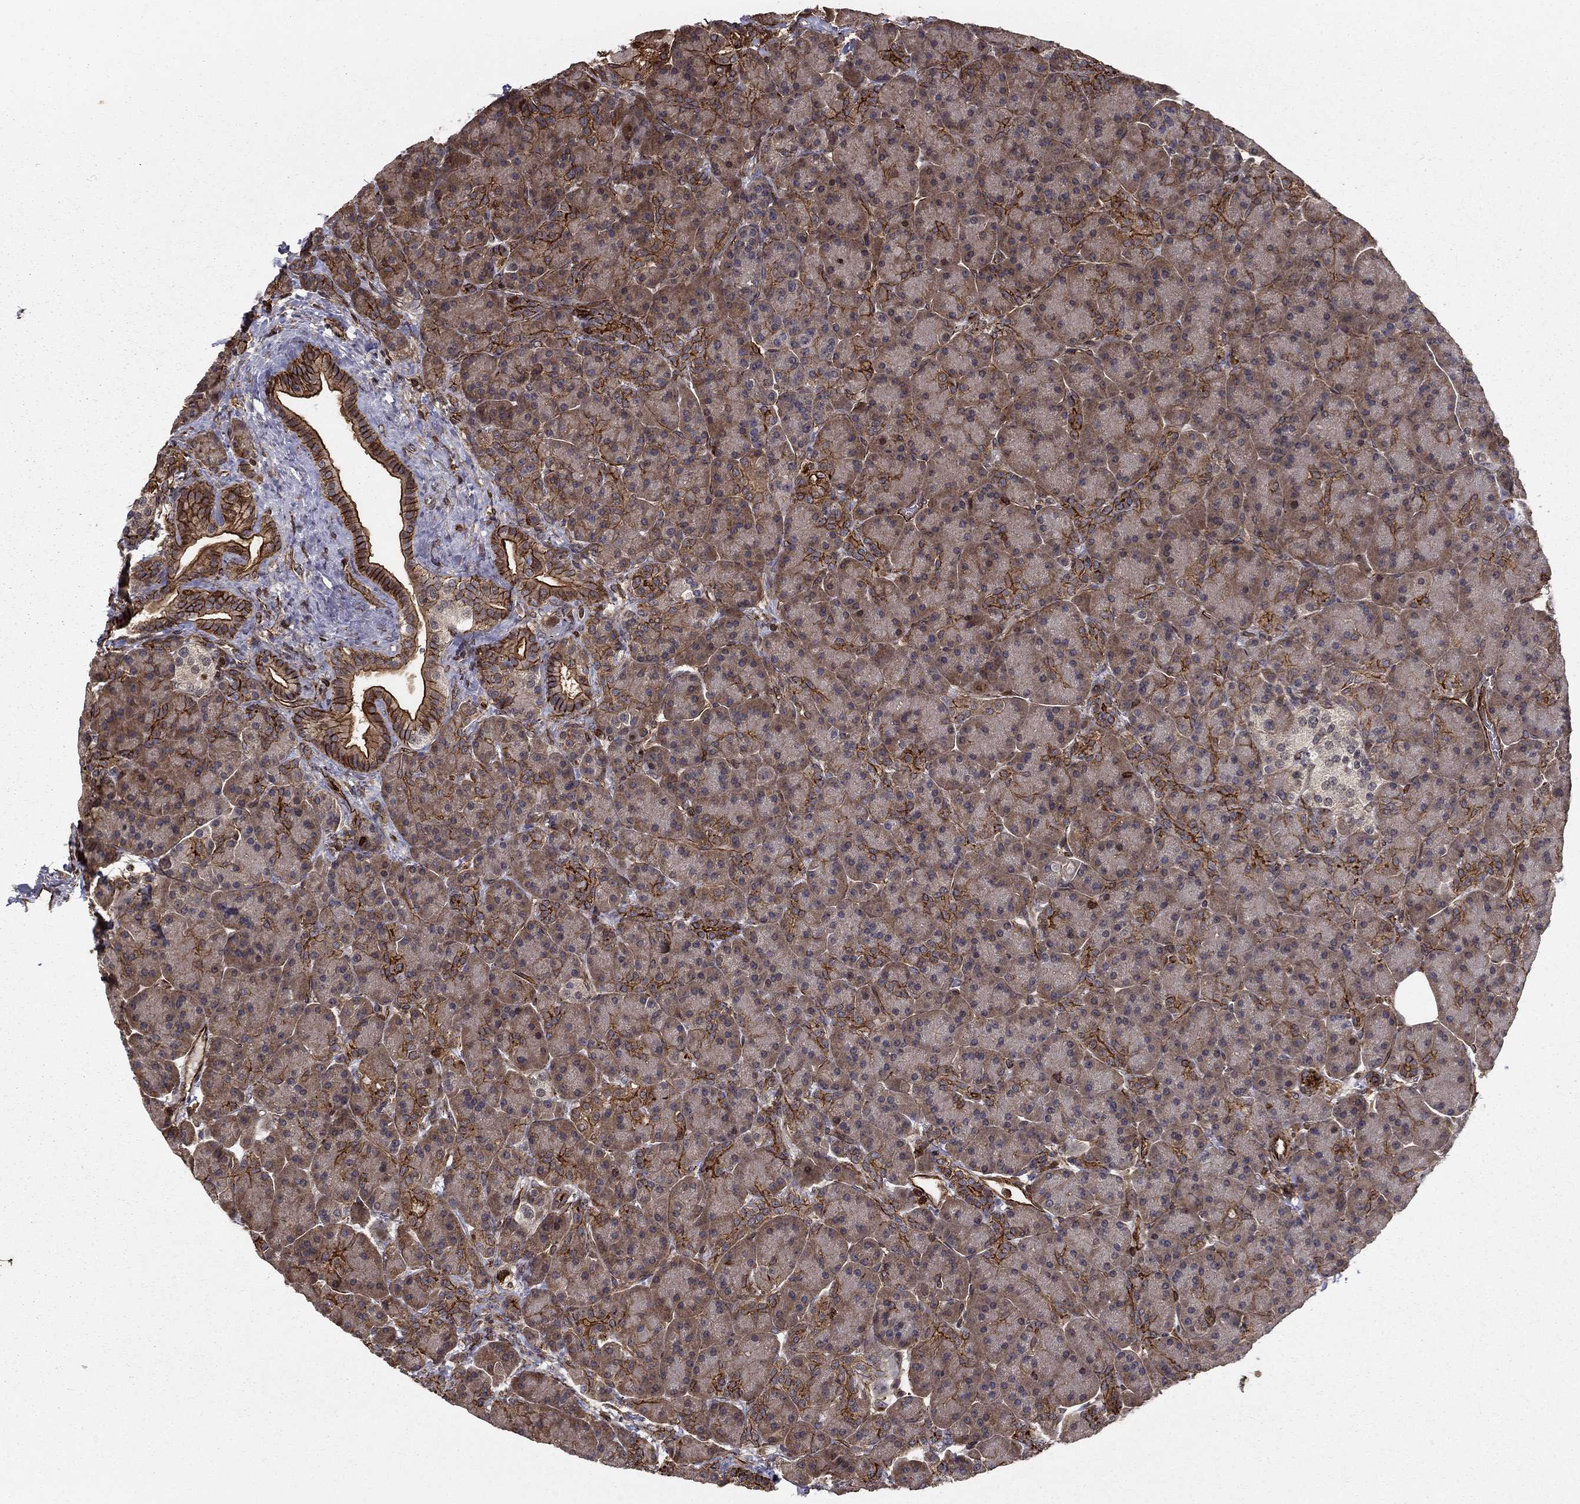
{"staining": {"intensity": "strong", "quantity": "25%-75%", "location": "cytoplasmic/membranous"}, "tissue": "pancreas", "cell_type": "Exocrine glandular cells", "image_type": "normal", "snomed": [{"axis": "morphology", "description": "Normal tissue, NOS"}, {"axis": "topography", "description": "Pancreas"}], "caption": "A brown stain labels strong cytoplasmic/membranous expression of a protein in exocrine glandular cells of normal human pancreas.", "gene": "ADM", "patient": {"sex": "female", "age": 63}}